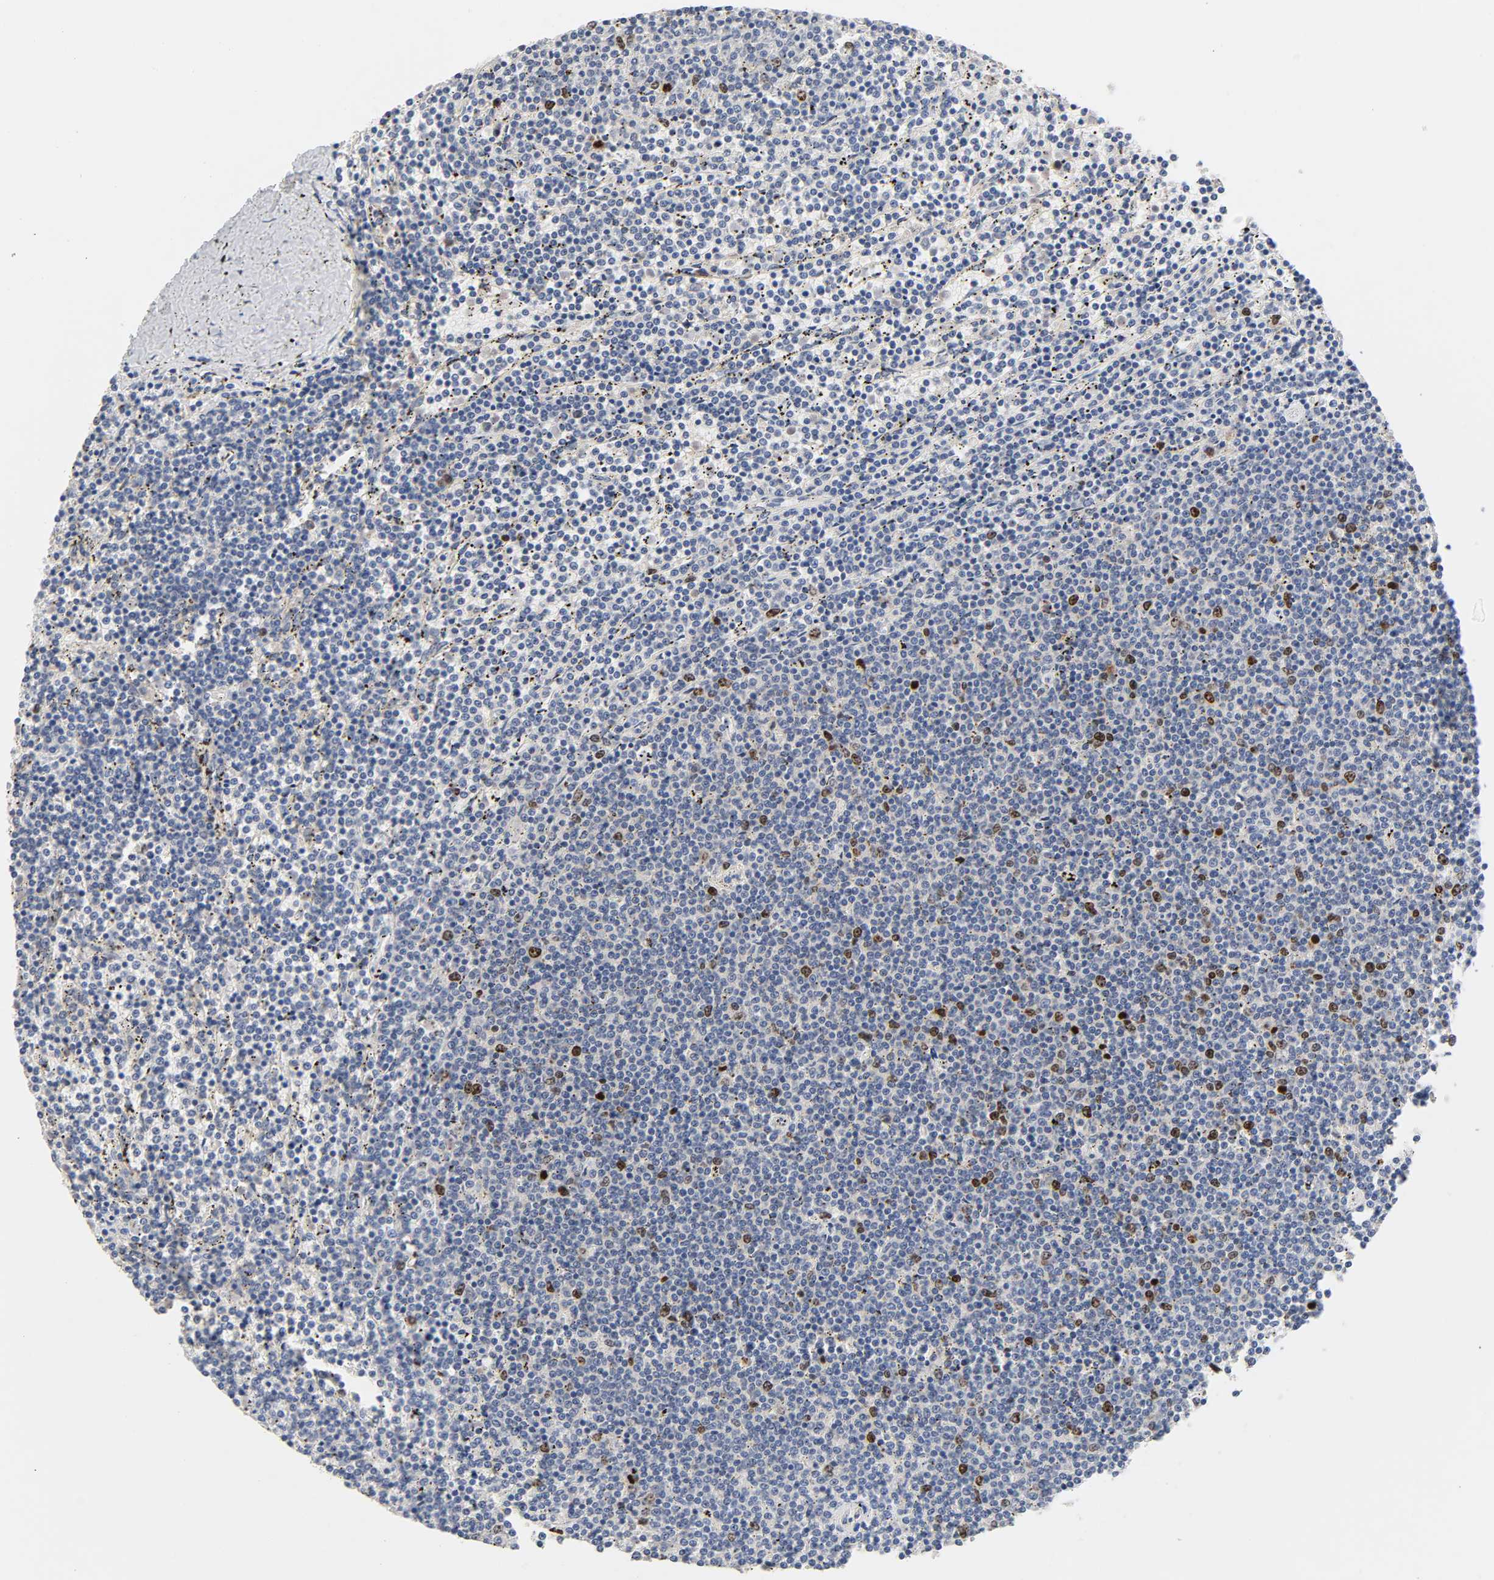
{"staining": {"intensity": "moderate", "quantity": "<25%", "location": "nuclear"}, "tissue": "lymphoma", "cell_type": "Tumor cells", "image_type": "cancer", "snomed": [{"axis": "morphology", "description": "Malignant lymphoma, non-Hodgkin's type, Low grade"}, {"axis": "topography", "description": "Spleen"}], "caption": "Protein staining reveals moderate nuclear staining in about <25% of tumor cells in low-grade malignant lymphoma, non-Hodgkin's type.", "gene": "BIRC5", "patient": {"sex": "female", "age": 50}}